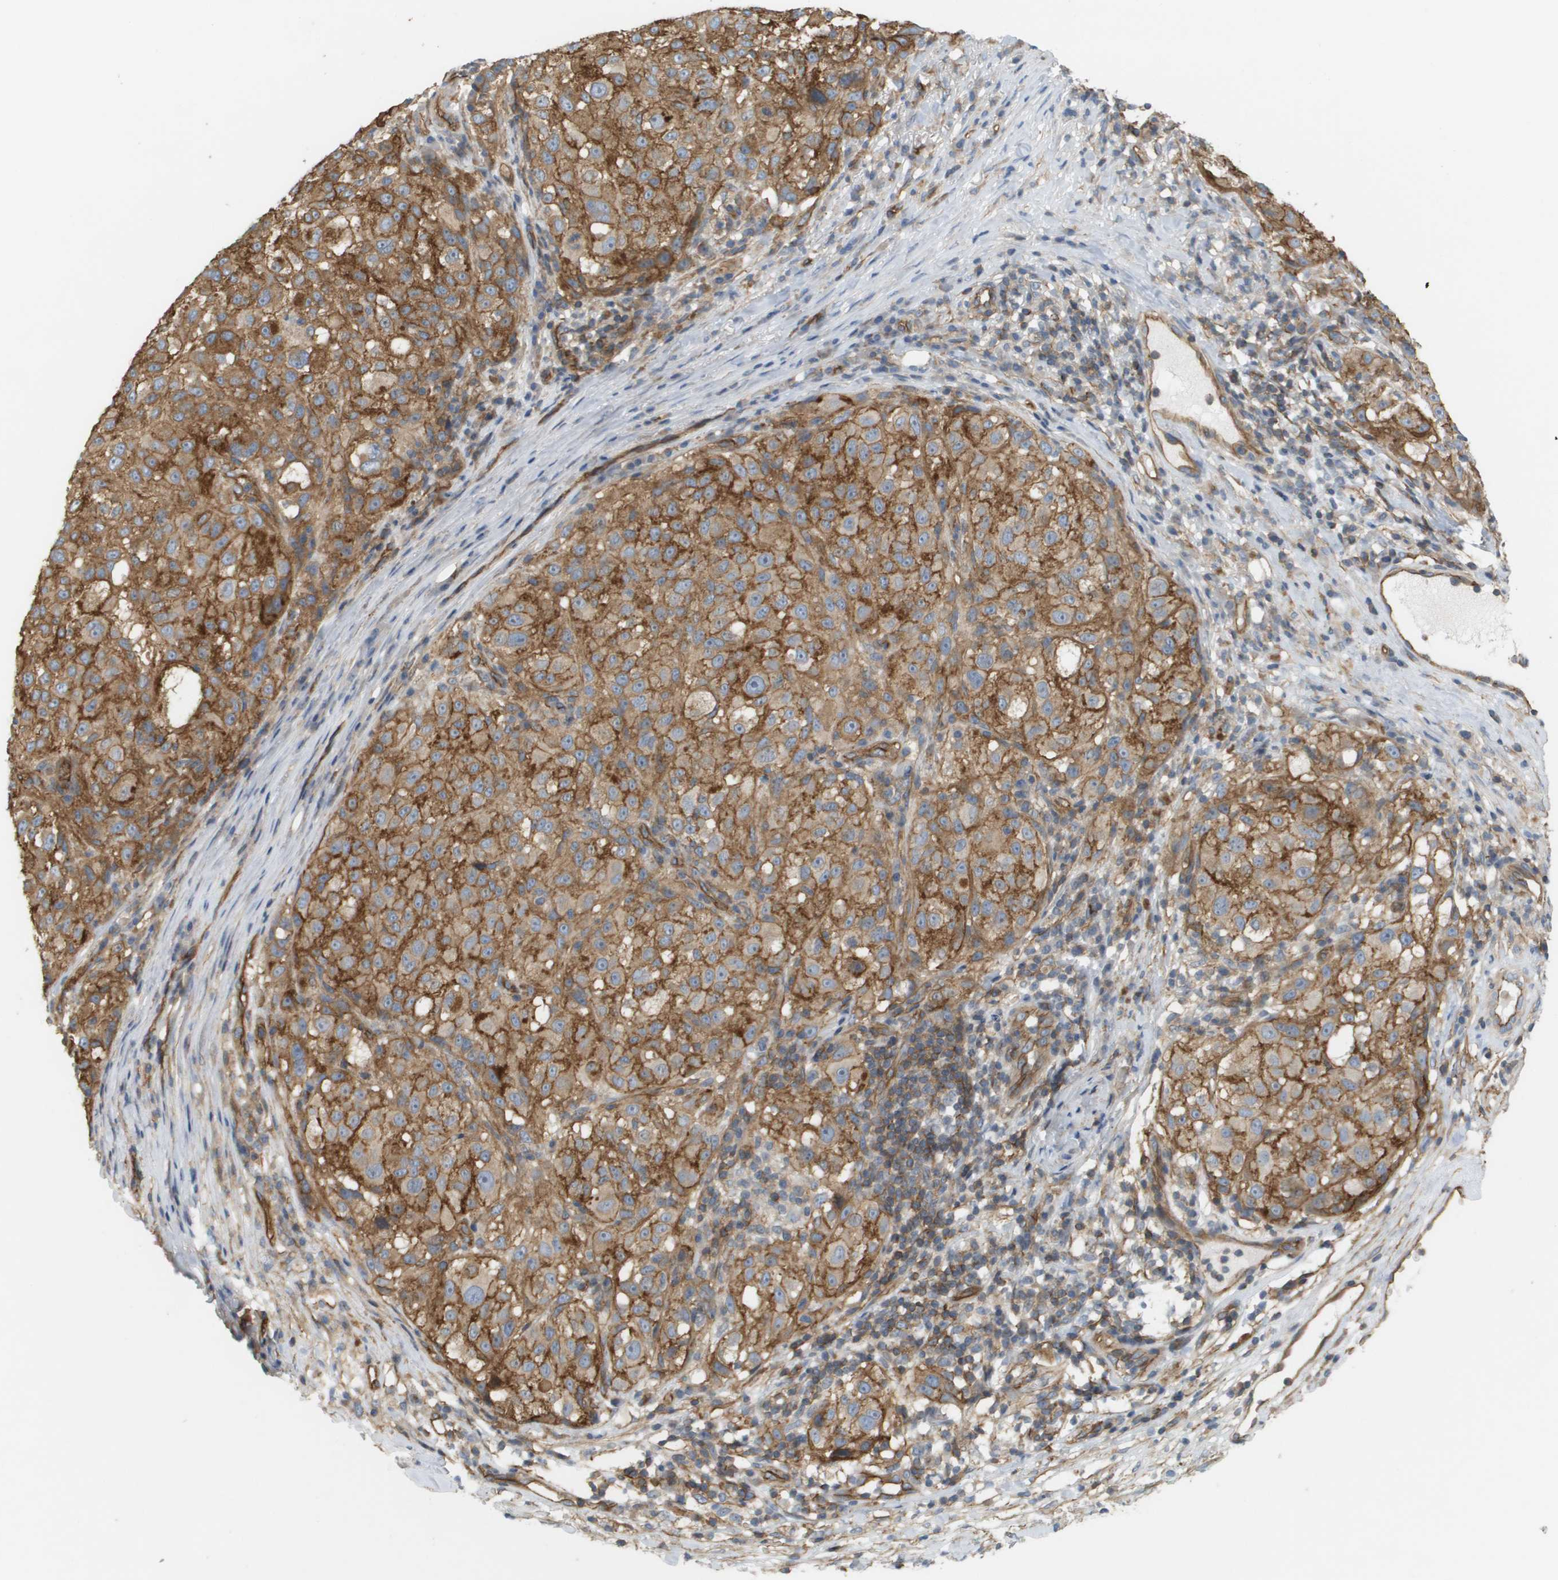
{"staining": {"intensity": "moderate", "quantity": ">75%", "location": "cytoplasmic/membranous"}, "tissue": "melanoma", "cell_type": "Tumor cells", "image_type": "cancer", "snomed": [{"axis": "morphology", "description": "Necrosis, NOS"}, {"axis": "morphology", "description": "Malignant melanoma, NOS"}, {"axis": "topography", "description": "Skin"}], "caption": "IHC photomicrograph of human melanoma stained for a protein (brown), which exhibits medium levels of moderate cytoplasmic/membranous staining in approximately >75% of tumor cells.", "gene": "SGMS2", "patient": {"sex": "female", "age": 87}}